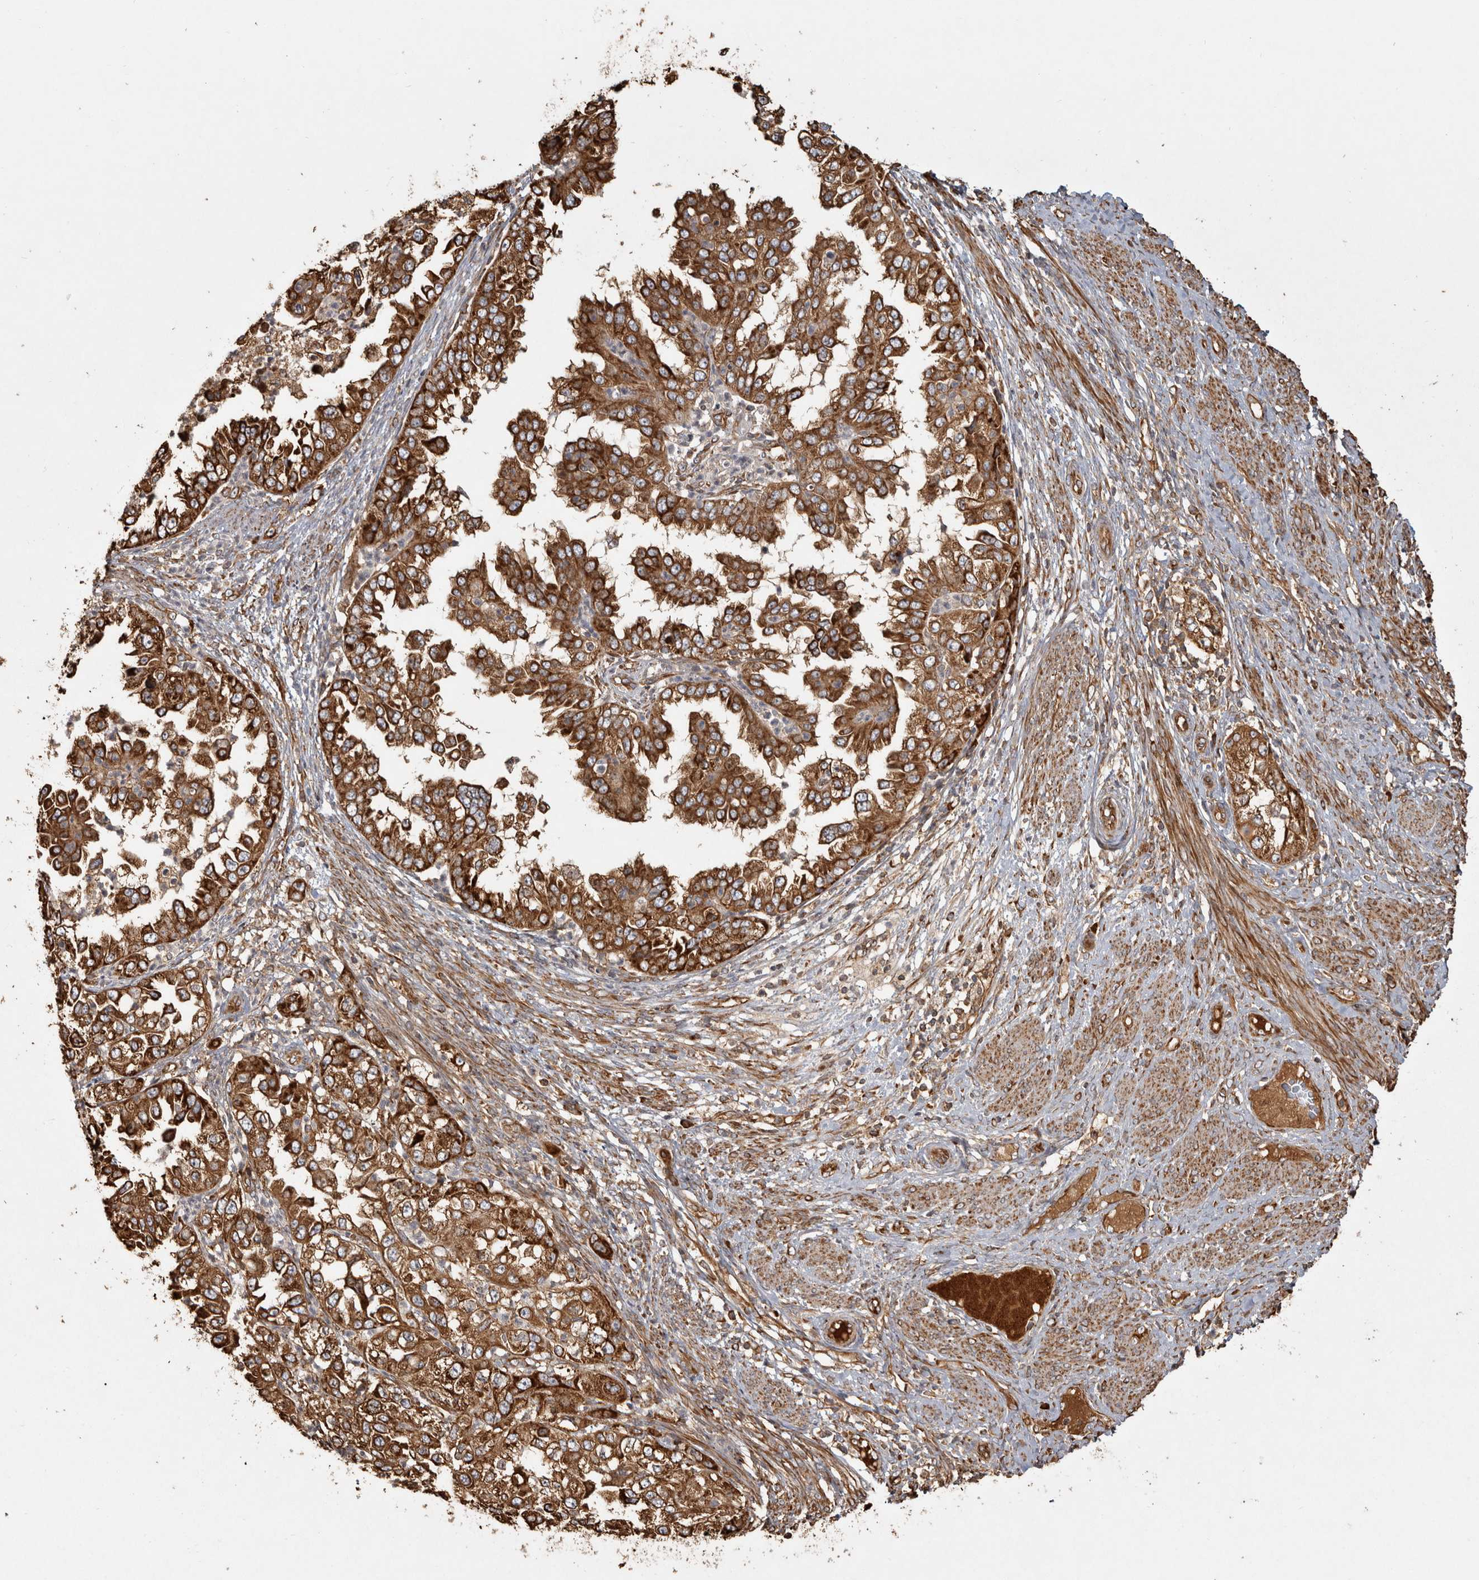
{"staining": {"intensity": "strong", "quantity": ">75%", "location": "cytoplasmic/membranous"}, "tissue": "endometrial cancer", "cell_type": "Tumor cells", "image_type": "cancer", "snomed": [{"axis": "morphology", "description": "Adenocarcinoma, NOS"}, {"axis": "topography", "description": "Endometrium"}], "caption": "Tumor cells demonstrate high levels of strong cytoplasmic/membranous staining in about >75% of cells in endometrial cancer. (DAB (3,3'-diaminobenzidine) IHC, brown staining for protein, blue staining for nuclei).", "gene": "CAMSAP2", "patient": {"sex": "female", "age": 85}}